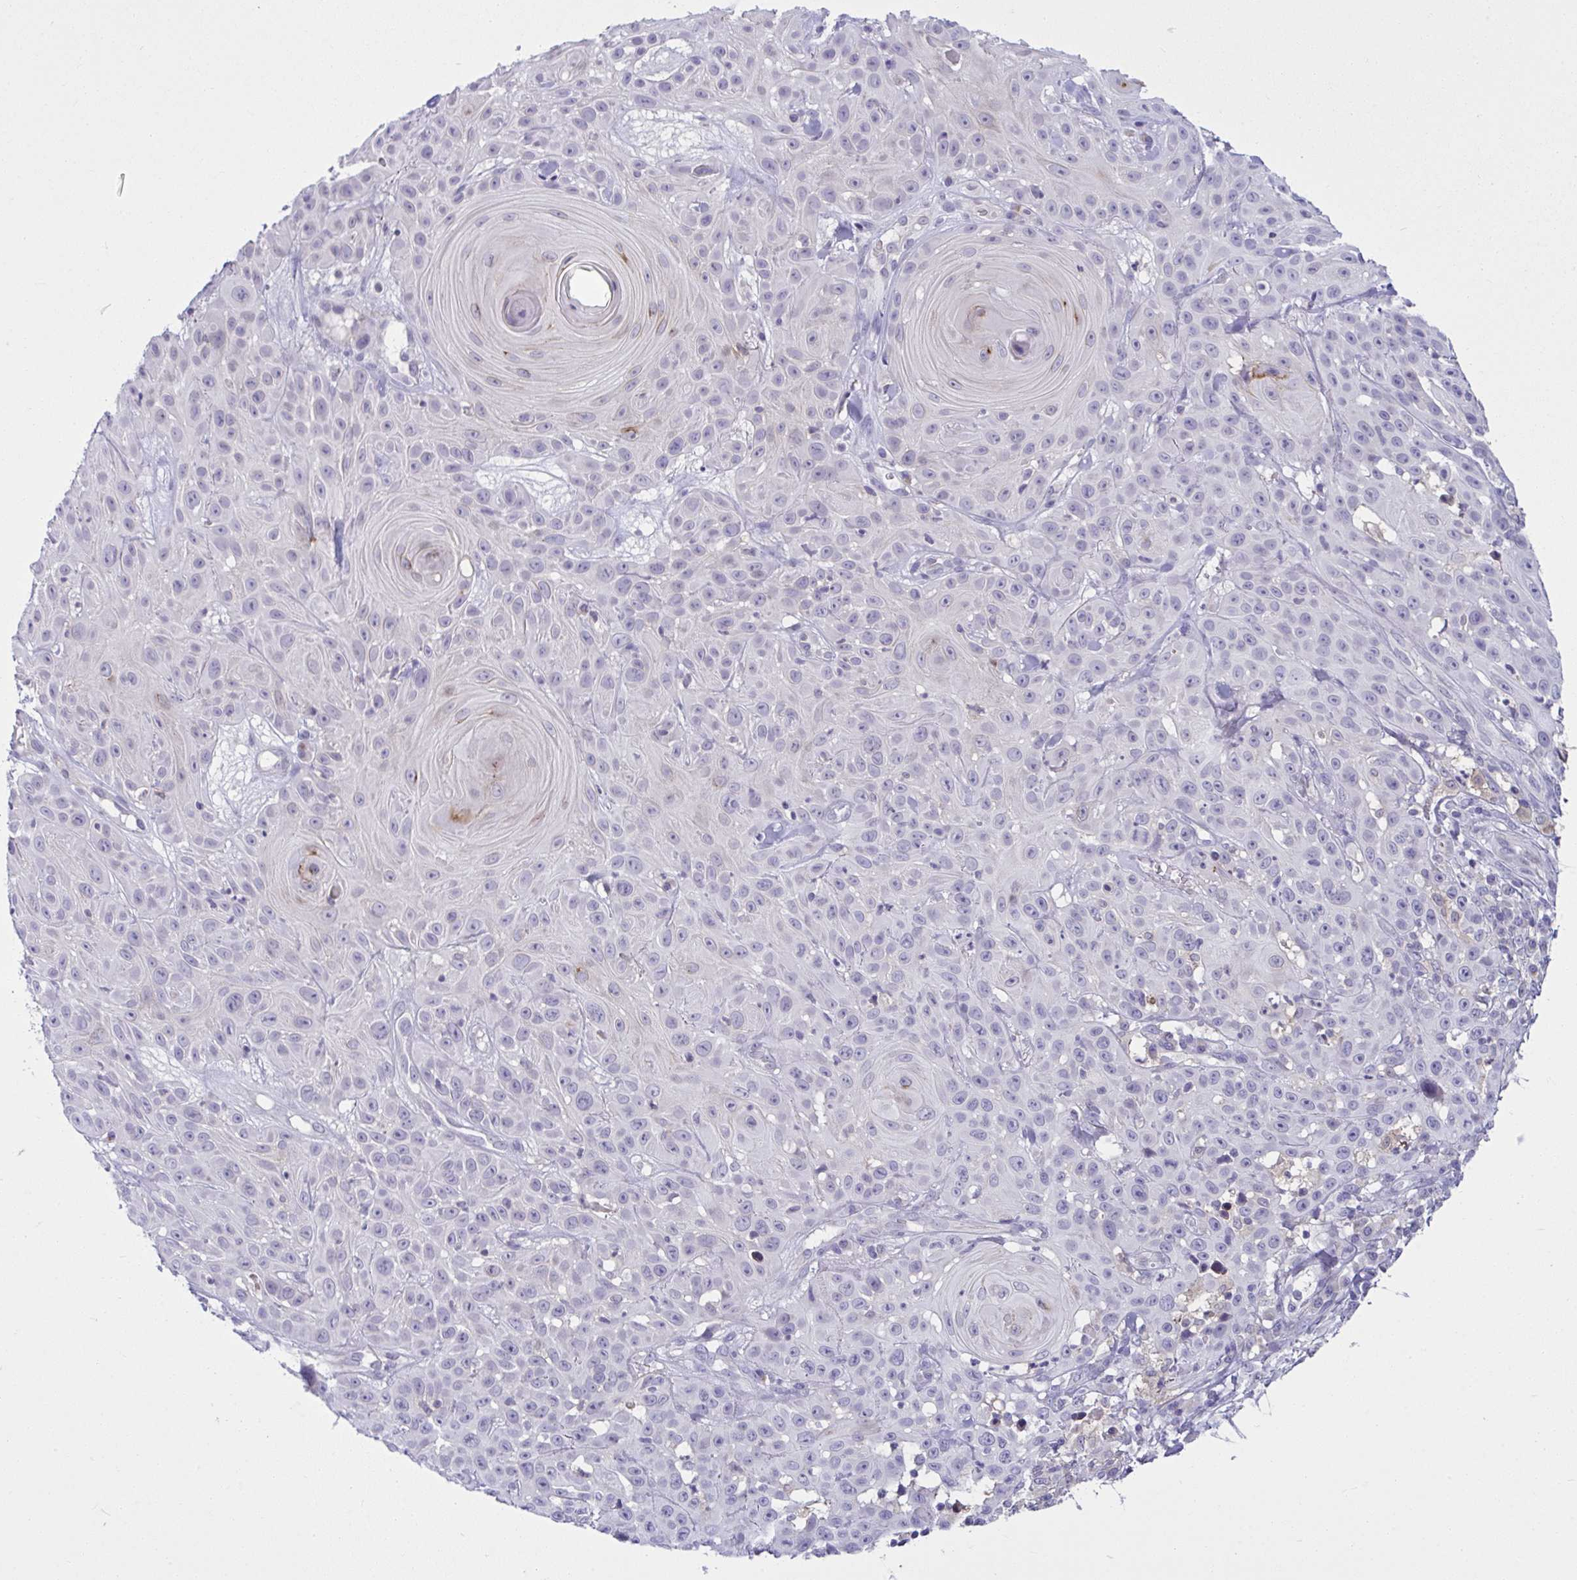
{"staining": {"intensity": "negative", "quantity": "none", "location": "none"}, "tissue": "skin cancer", "cell_type": "Tumor cells", "image_type": "cancer", "snomed": [{"axis": "morphology", "description": "Squamous cell carcinoma, NOS"}, {"axis": "topography", "description": "Skin"}], "caption": "Tumor cells show no significant protein positivity in skin cancer. The staining is performed using DAB brown chromogen with nuclei counter-stained in using hematoxylin.", "gene": "RGPD5", "patient": {"sex": "male", "age": 82}}